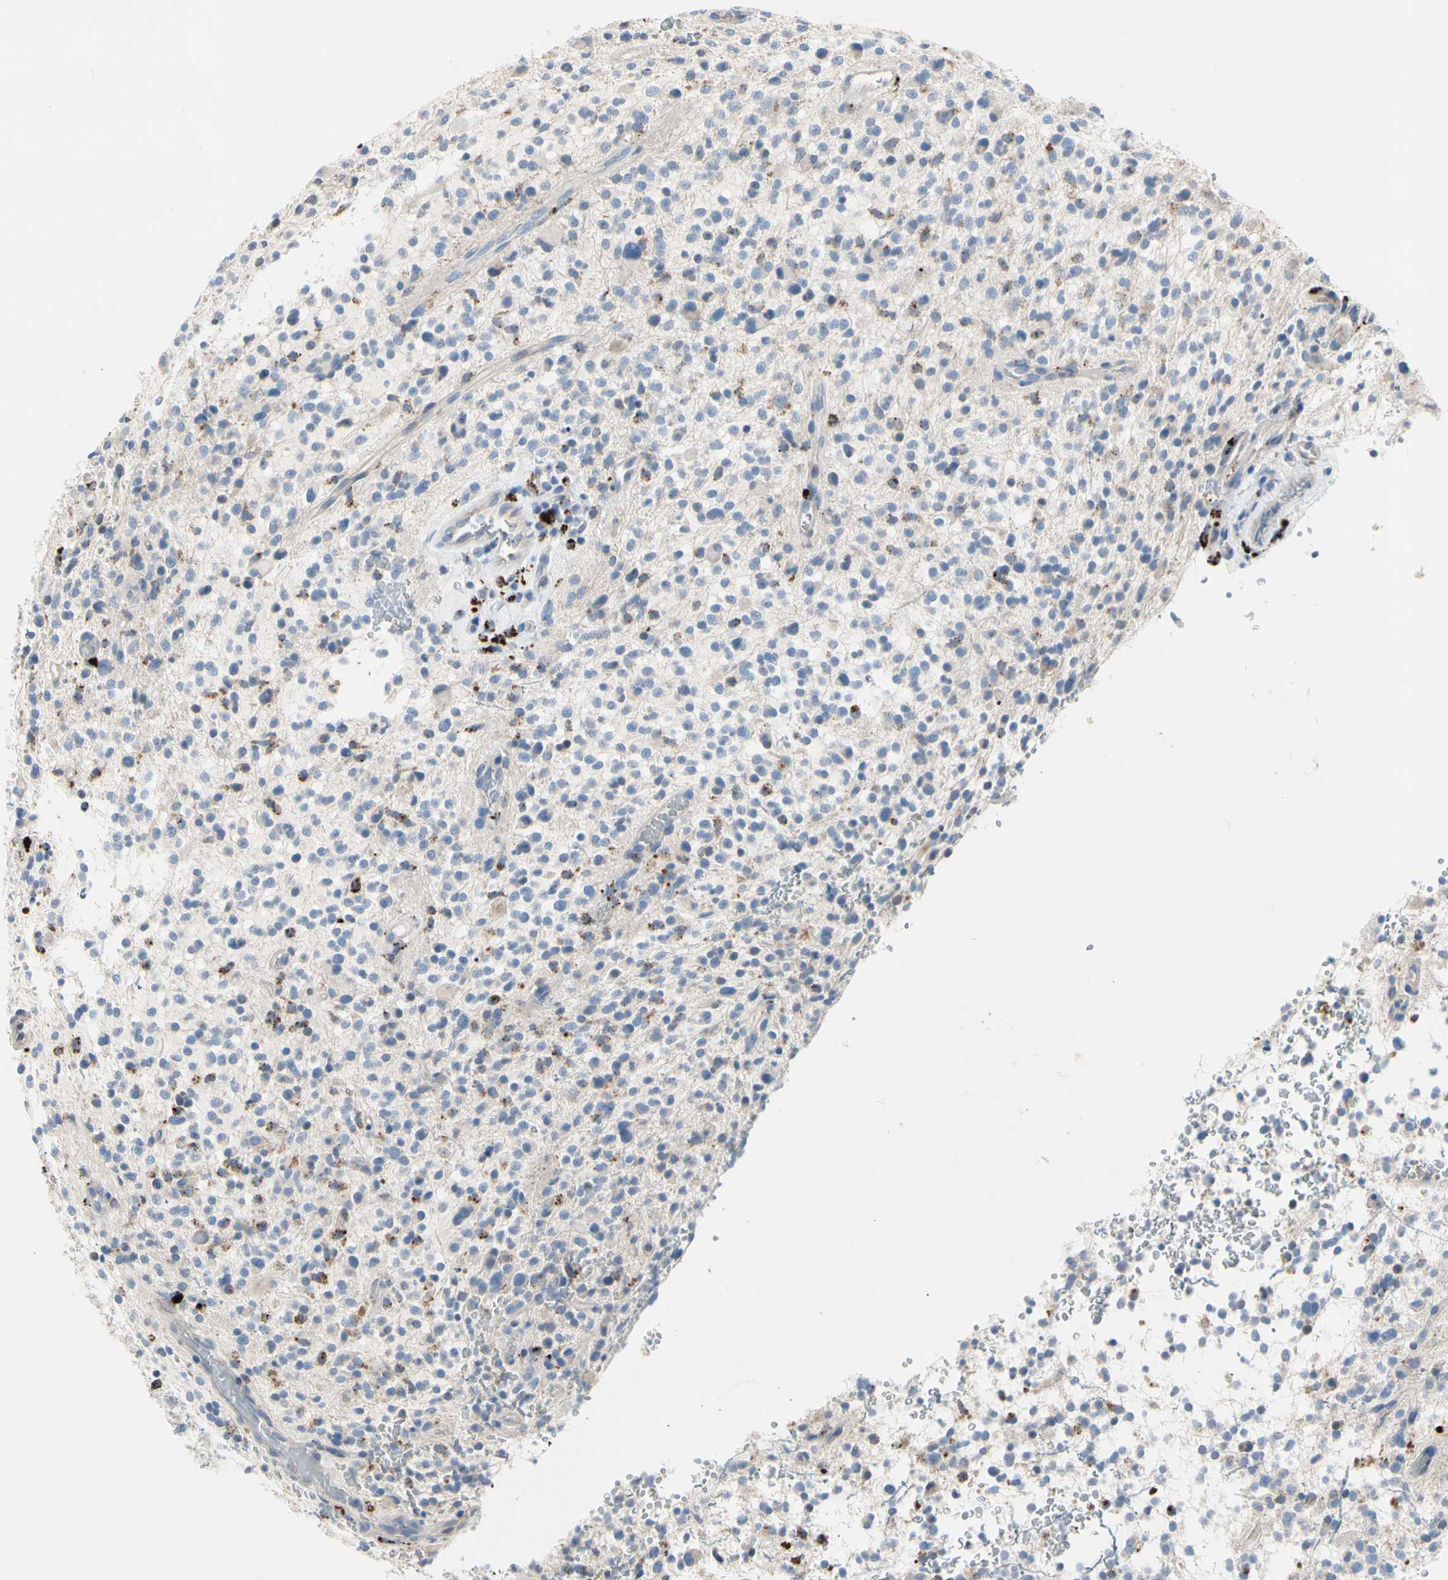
{"staining": {"intensity": "strong", "quantity": "<25%", "location": "cytoplasmic/membranous"}, "tissue": "glioma", "cell_type": "Tumor cells", "image_type": "cancer", "snomed": [{"axis": "morphology", "description": "Glioma, malignant, High grade"}, {"axis": "topography", "description": "Brain"}], "caption": "The image demonstrates a brown stain indicating the presence of a protein in the cytoplasmic/membranous of tumor cells in malignant glioma (high-grade).", "gene": "RETSAT", "patient": {"sex": "male", "age": 48}}